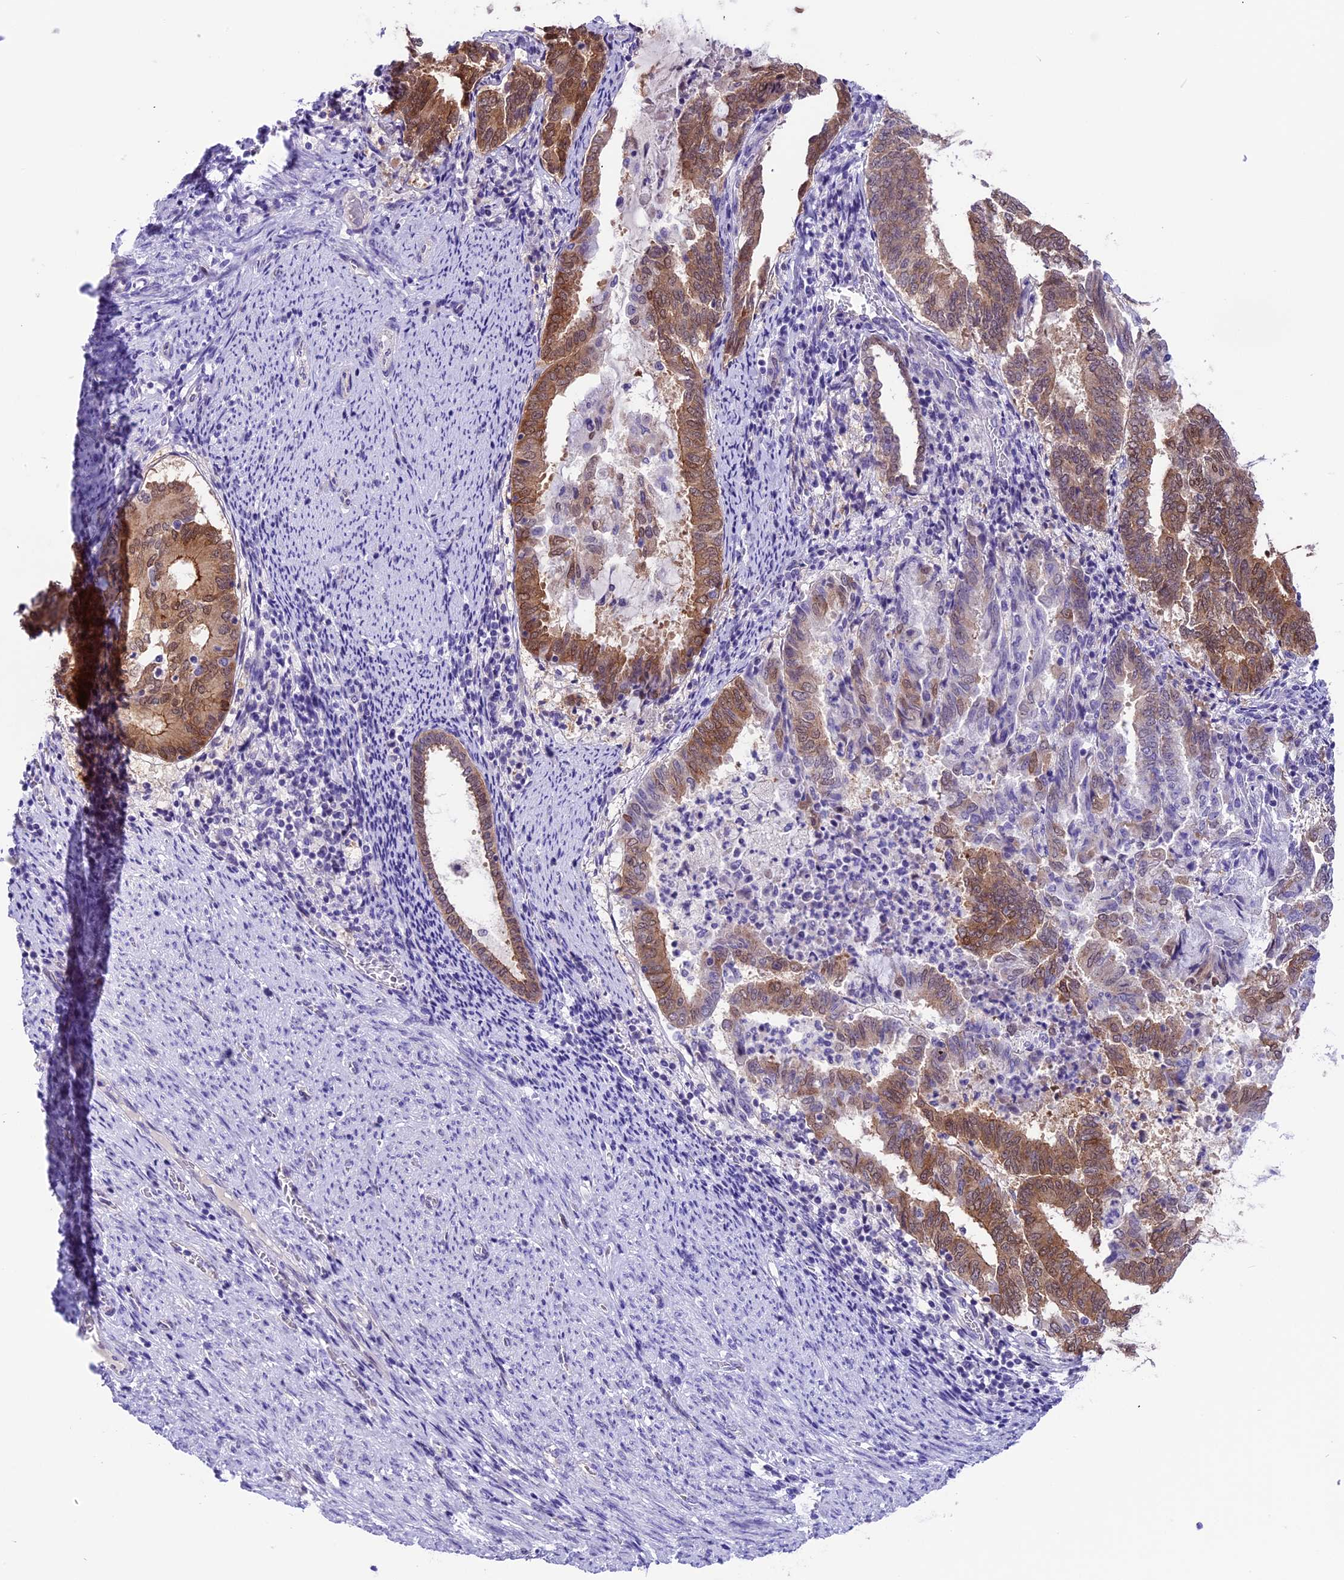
{"staining": {"intensity": "moderate", "quantity": "25%-75%", "location": "cytoplasmic/membranous,nuclear"}, "tissue": "endometrial cancer", "cell_type": "Tumor cells", "image_type": "cancer", "snomed": [{"axis": "morphology", "description": "Adenocarcinoma, NOS"}, {"axis": "topography", "description": "Endometrium"}], "caption": "The histopathology image demonstrates a brown stain indicating the presence of a protein in the cytoplasmic/membranous and nuclear of tumor cells in endometrial cancer (adenocarcinoma). The staining was performed using DAB to visualize the protein expression in brown, while the nuclei were stained in blue with hematoxylin (Magnification: 20x).", "gene": "PRR15", "patient": {"sex": "female", "age": 80}}